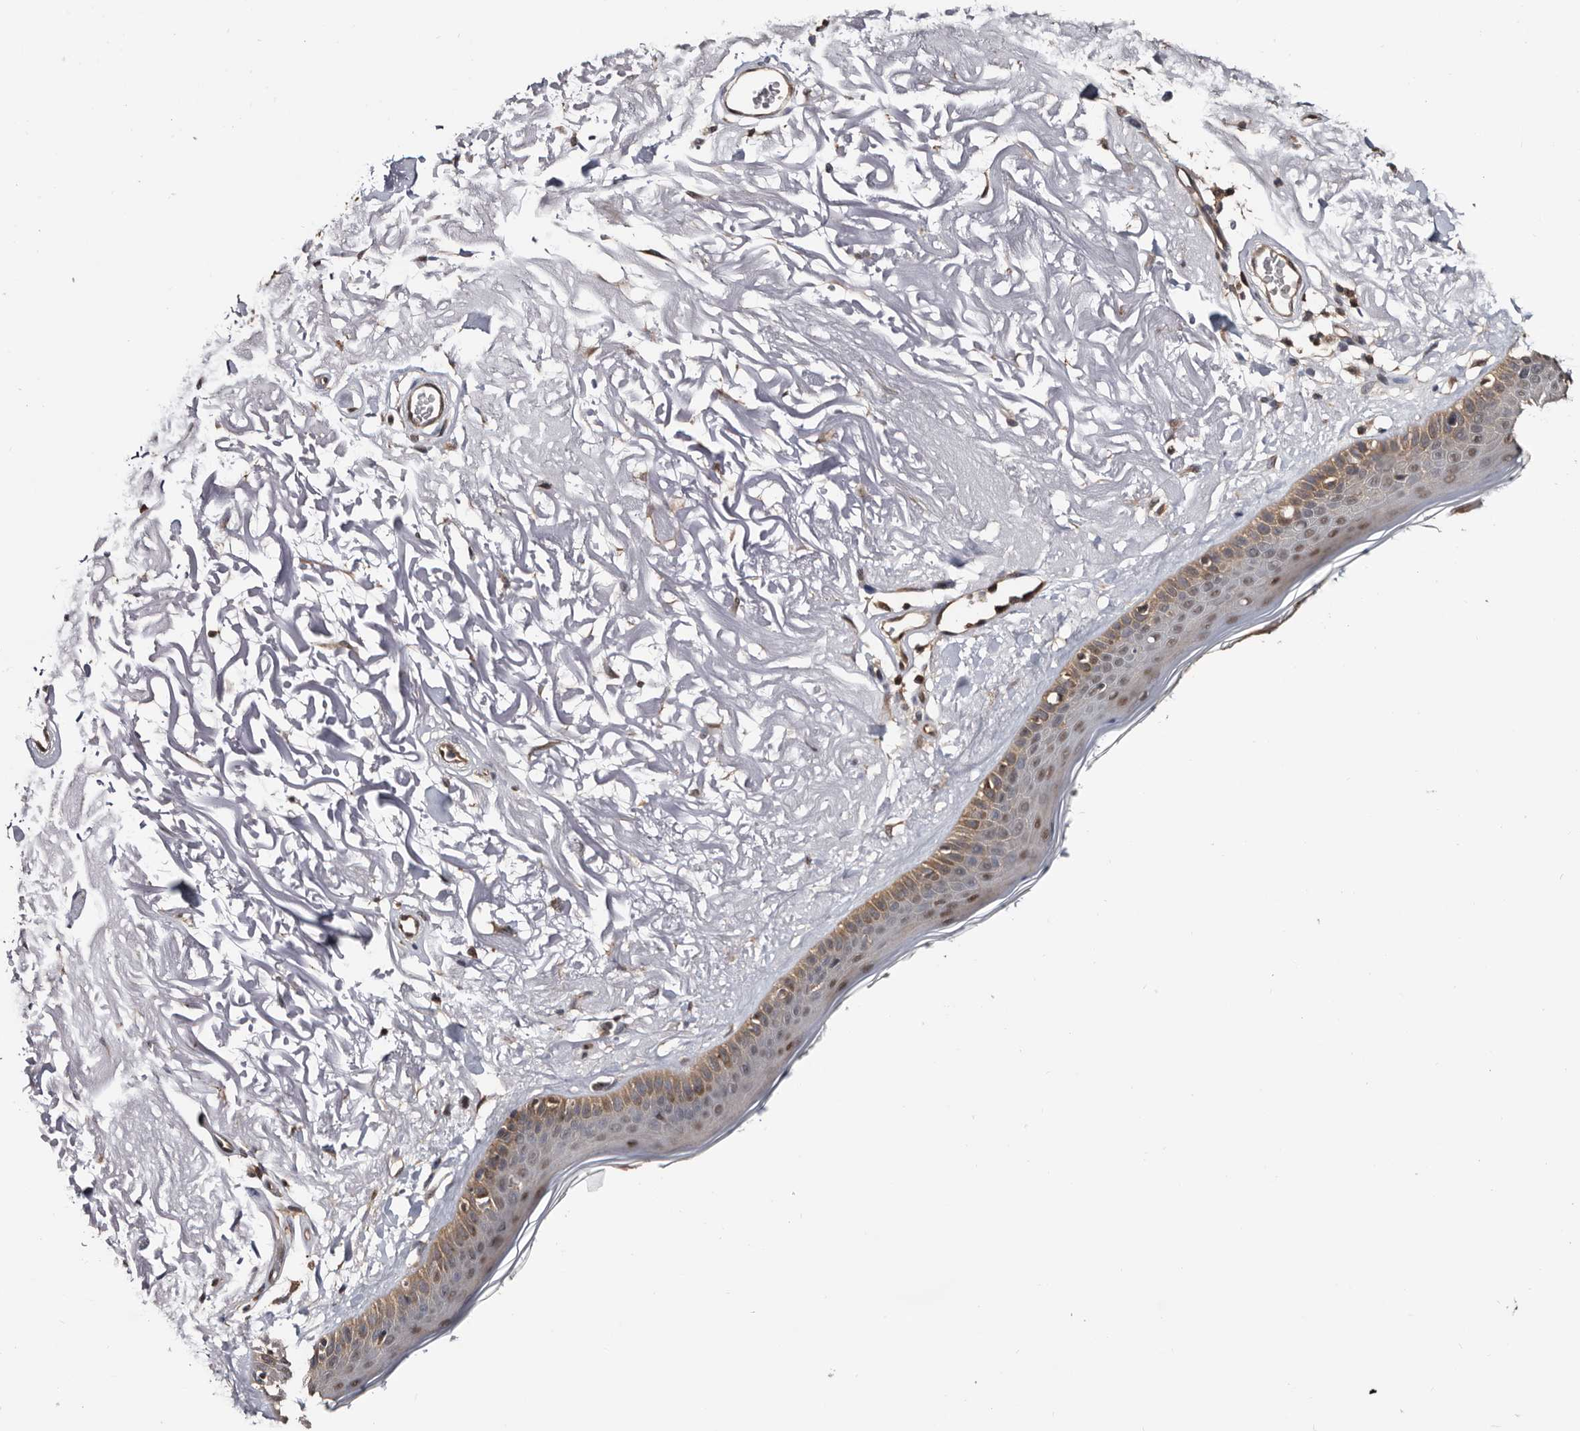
{"staining": {"intensity": "negative", "quantity": "none", "location": "none"}, "tissue": "skin", "cell_type": "Fibroblasts", "image_type": "normal", "snomed": [{"axis": "morphology", "description": "Normal tissue, NOS"}, {"axis": "topography", "description": "Skin"}, {"axis": "topography", "description": "Skeletal muscle"}], "caption": "Fibroblasts show no significant protein expression in benign skin.", "gene": "TTI2", "patient": {"sex": "male", "age": 83}}